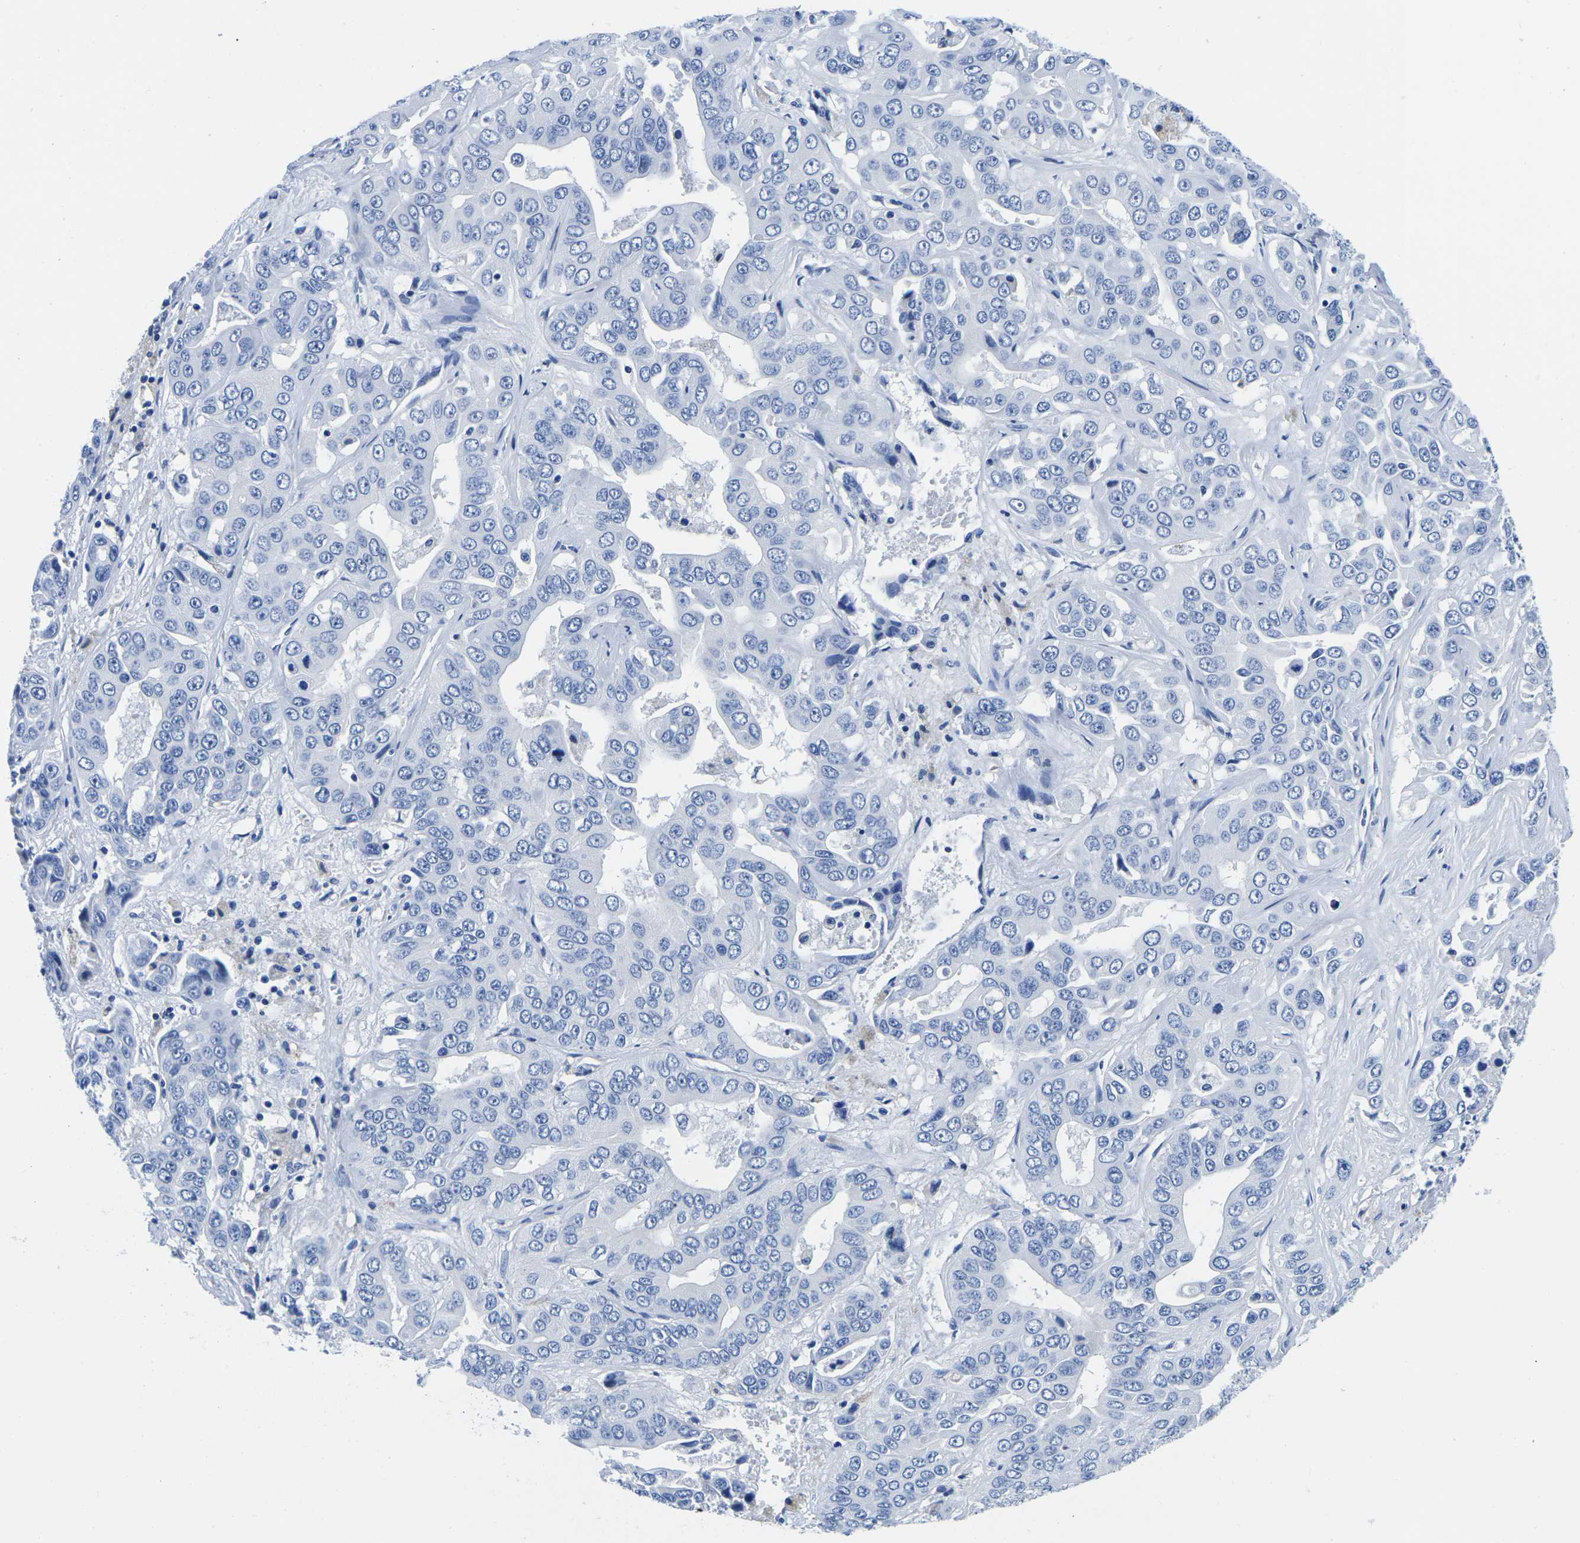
{"staining": {"intensity": "negative", "quantity": "none", "location": "none"}, "tissue": "liver cancer", "cell_type": "Tumor cells", "image_type": "cancer", "snomed": [{"axis": "morphology", "description": "Cholangiocarcinoma"}, {"axis": "topography", "description": "Liver"}], "caption": "Tumor cells show no significant positivity in liver cancer (cholangiocarcinoma).", "gene": "CYP1A2", "patient": {"sex": "female", "age": 52}}